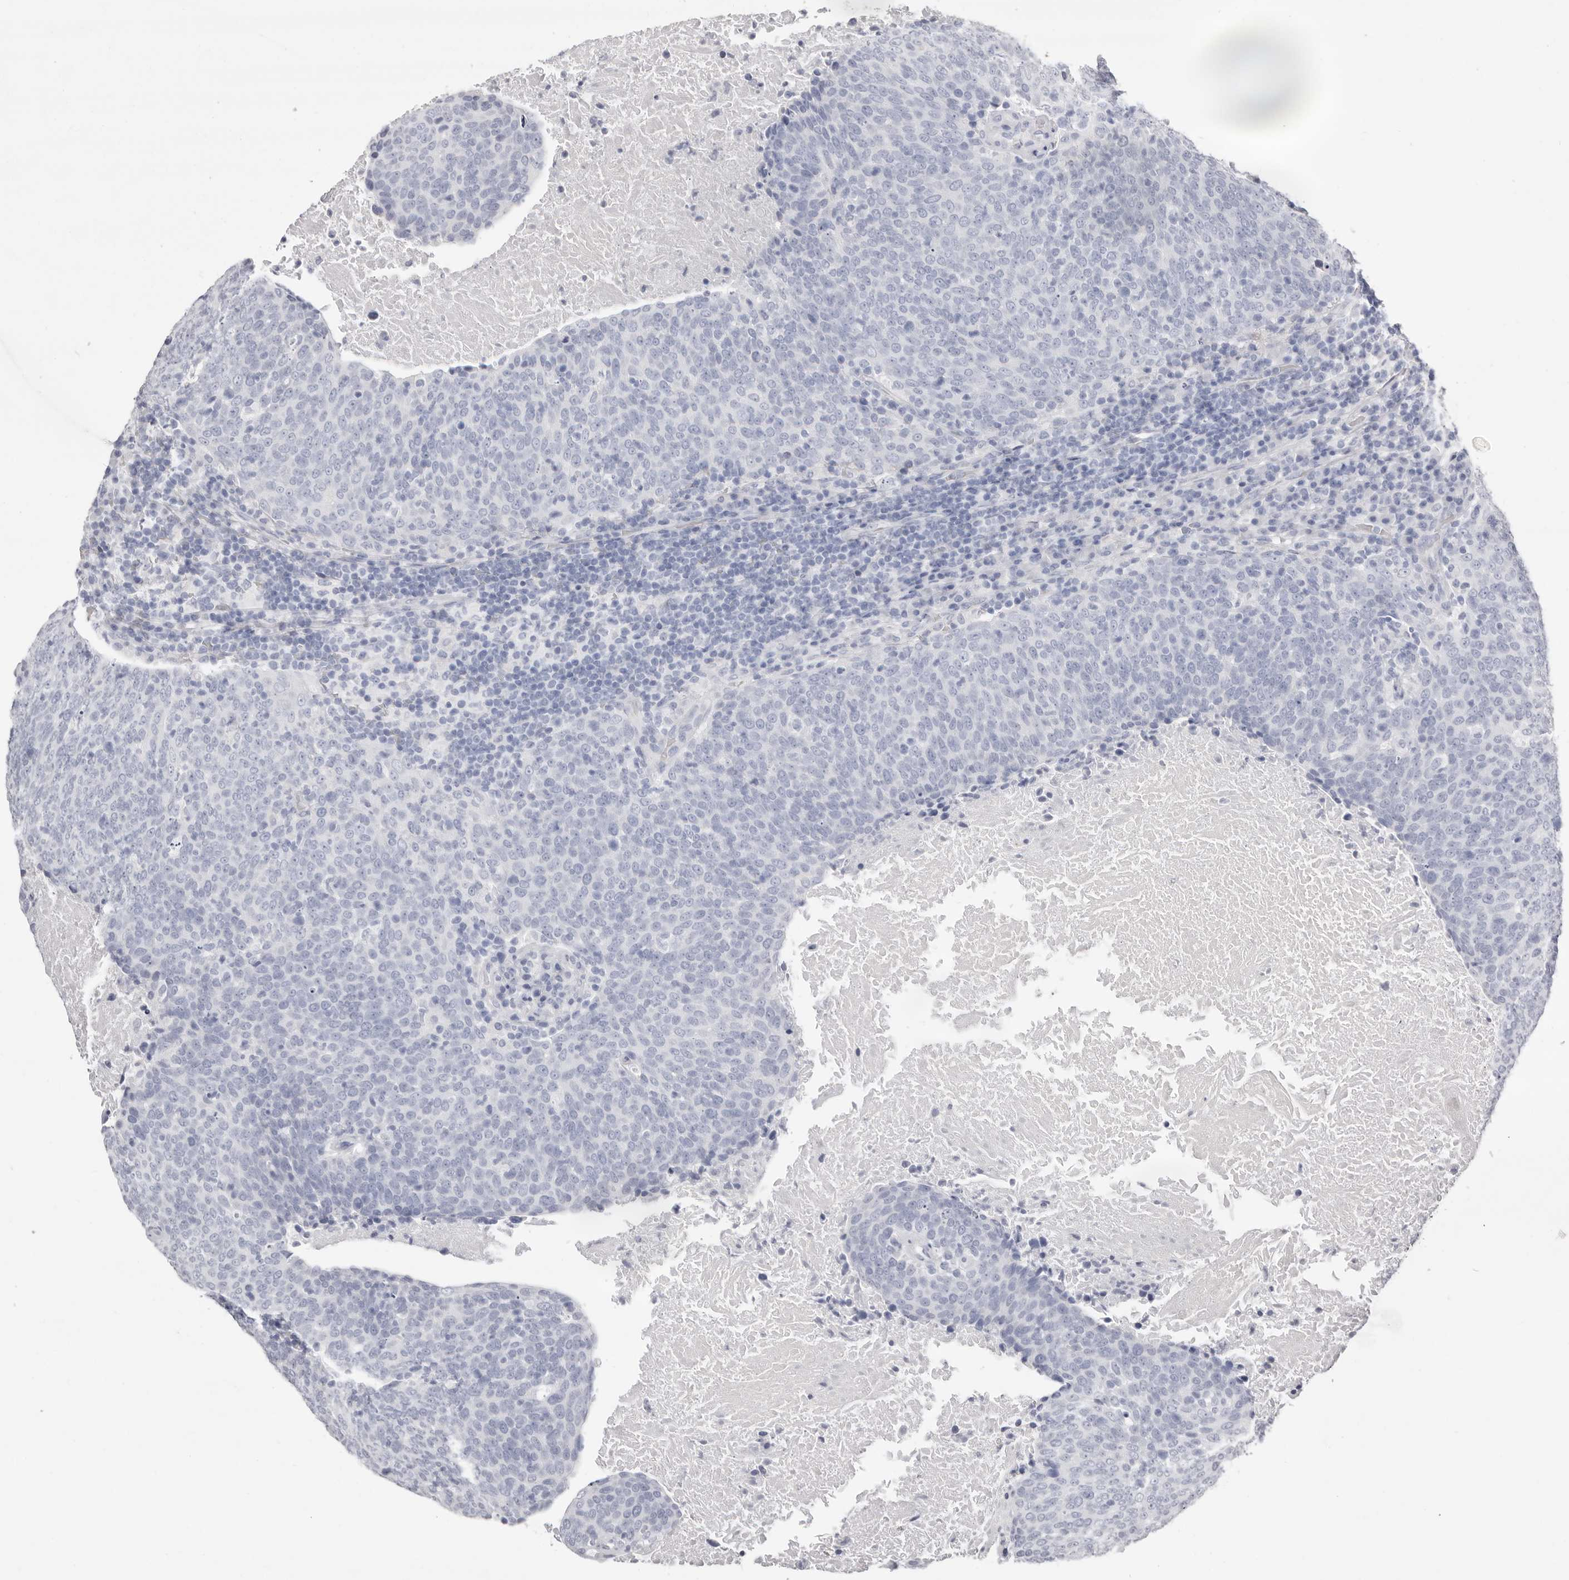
{"staining": {"intensity": "negative", "quantity": "none", "location": "none"}, "tissue": "head and neck cancer", "cell_type": "Tumor cells", "image_type": "cancer", "snomed": [{"axis": "morphology", "description": "Squamous cell carcinoma, NOS"}, {"axis": "morphology", "description": "Squamous cell carcinoma, metastatic, NOS"}, {"axis": "topography", "description": "Lymph node"}, {"axis": "topography", "description": "Head-Neck"}], "caption": "High magnification brightfield microscopy of head and neck cancer (squamous cell carcinoma) stained with DAB (3,3'-diaminobenzidine) (brown) and counterstained with hematoxylin (blue): tumor cells show no significant positivity.", "gene": "LPO", "patient": {"sex": "male", "age": 62}}